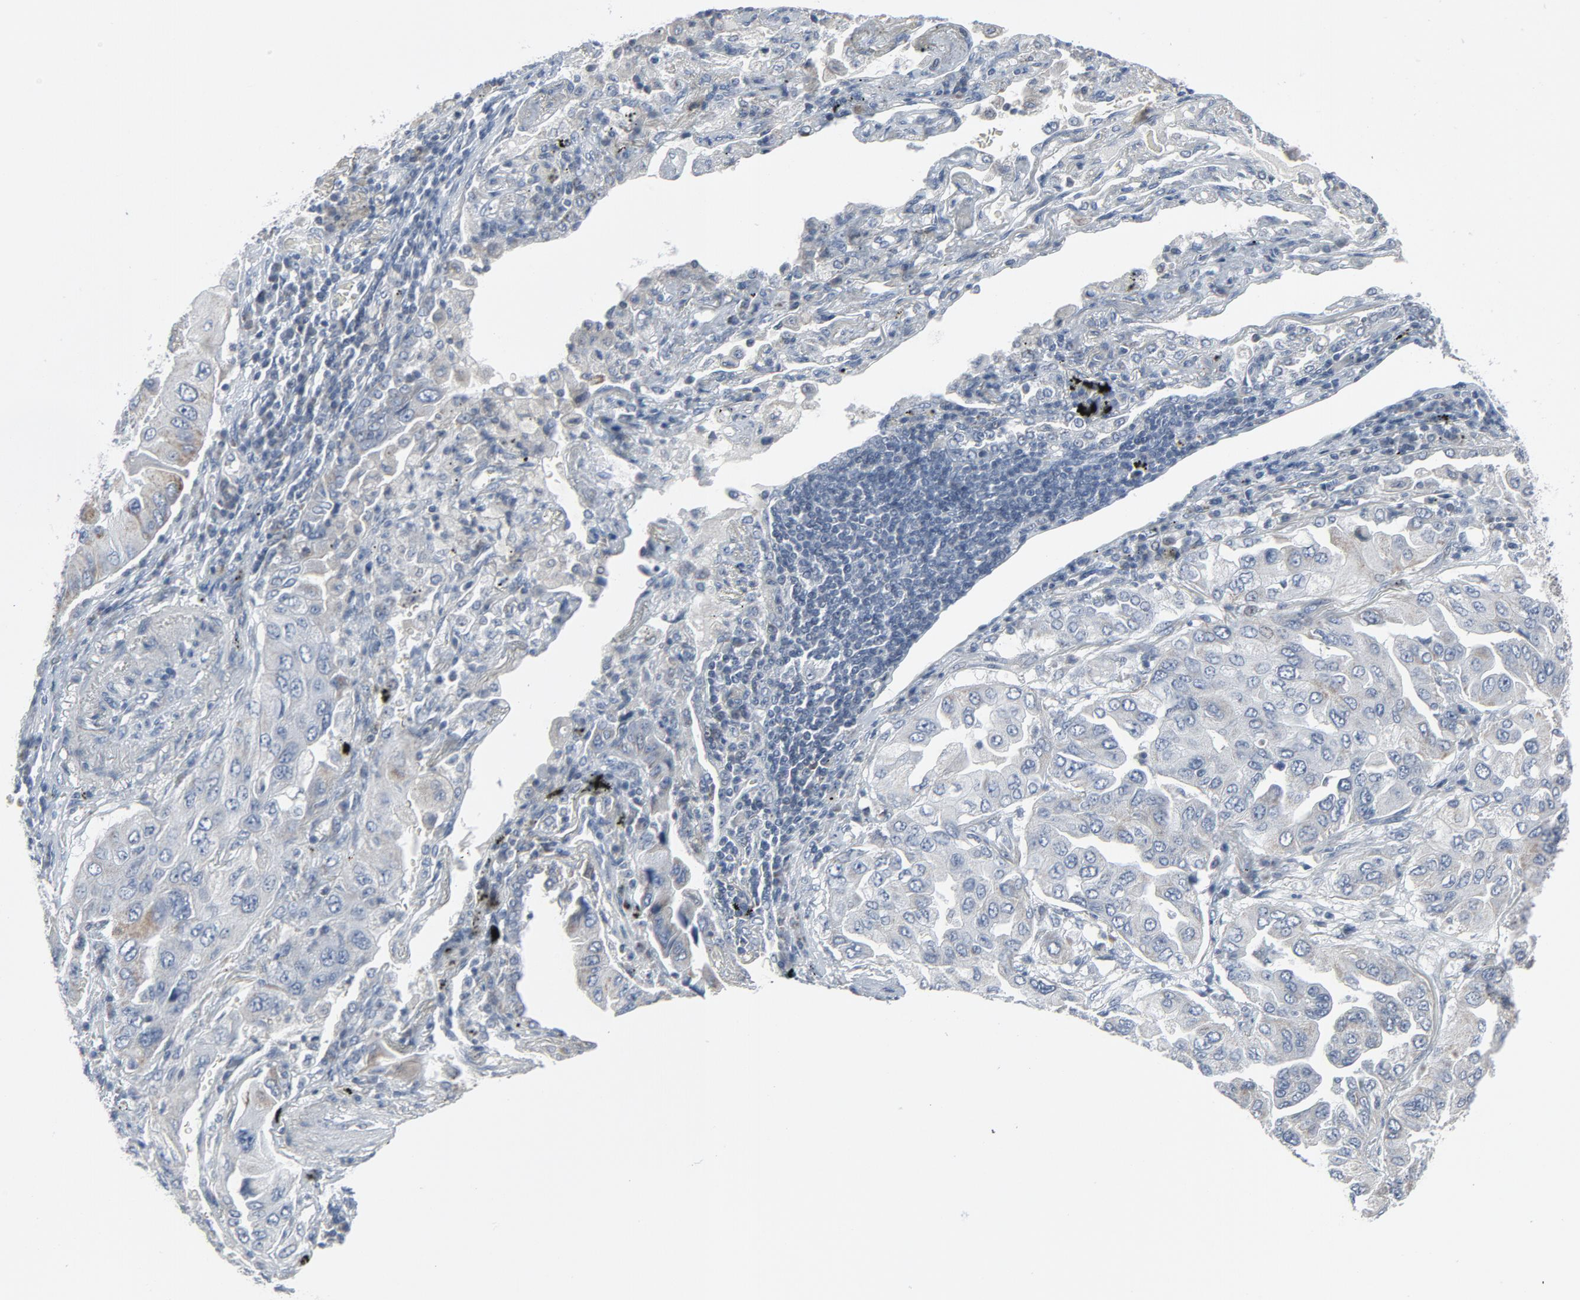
{"staining": {"intensity": "weak", "quantity": "25%-75%", "location": "cytoplasmic/membranous"}, "tissue": "lung cancer", "cell_type": "Tumor cells", "image_type": "cancer", "snomed": [{"axis": "morphology", "description": "Adenocarcinoma, NOS"}, {"axis": "topography", "description": "Lung"}], "caption": "A low amount of weak cytoplasmic/membranous expression is appreciated in approximately 25%-75% of tumor cells in lung adenocarcinoma tissue.", "gene": "GPX2", "patient": {"sex": "female", "age": 65}}